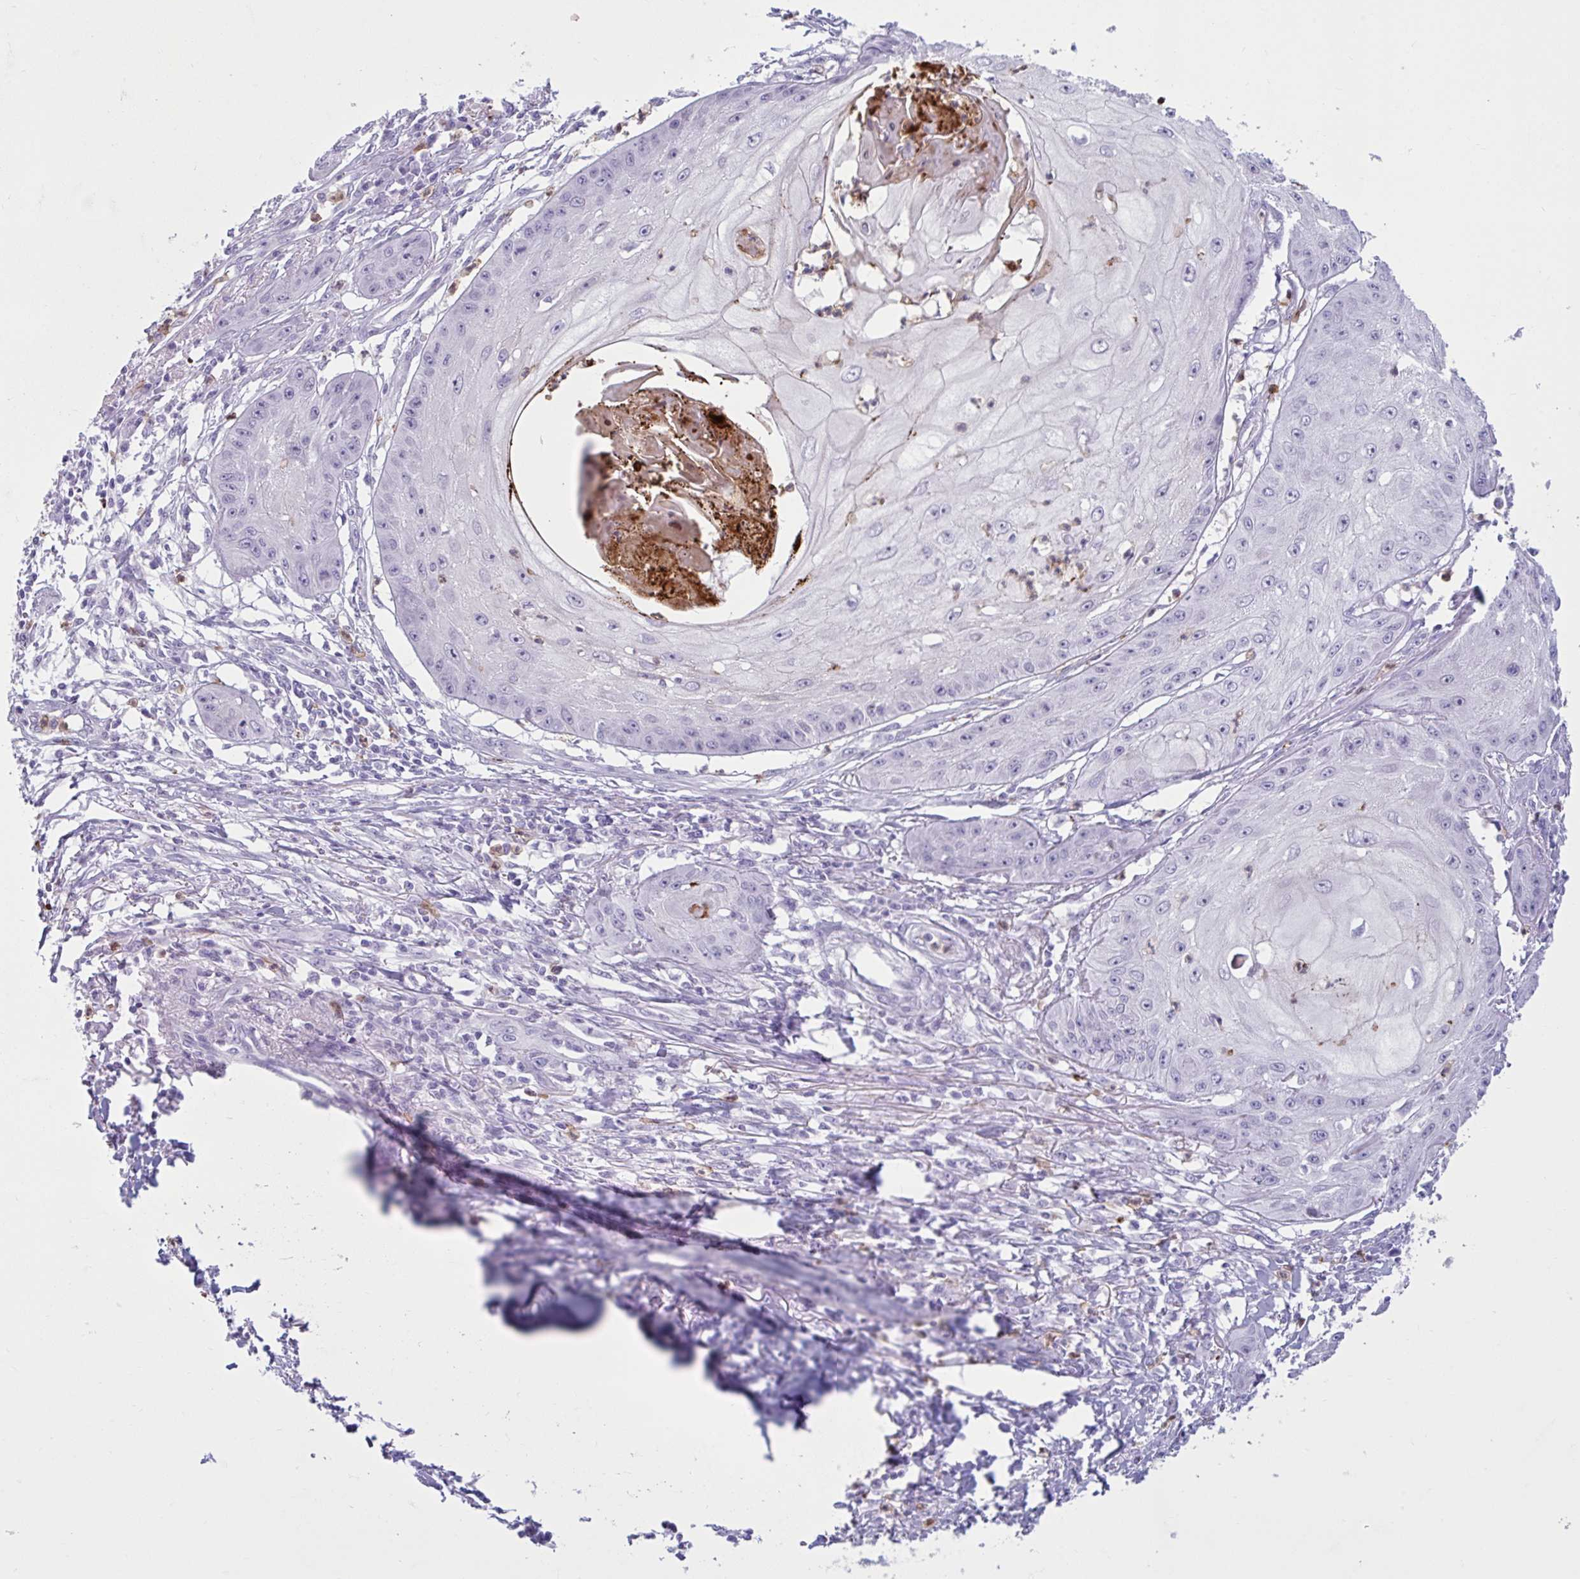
{"staining": {"intensity": "negative", "quantity": "none", "location": "none"}, "tissue": "skin cancer", "cell_type": "Tumor cells", "image_type": "cancer", "snomed": [{"axis": "morphology", "description": "Squamous cell carcinoma, NOS"}, {"axis": "topography", "description": "Skin"}], "caption": "Tumor cells show no significant protein staining in squamous cell carcinoma (skin).", "gene": "CEP120", "patient": {"sex": "male", "age": 70}}